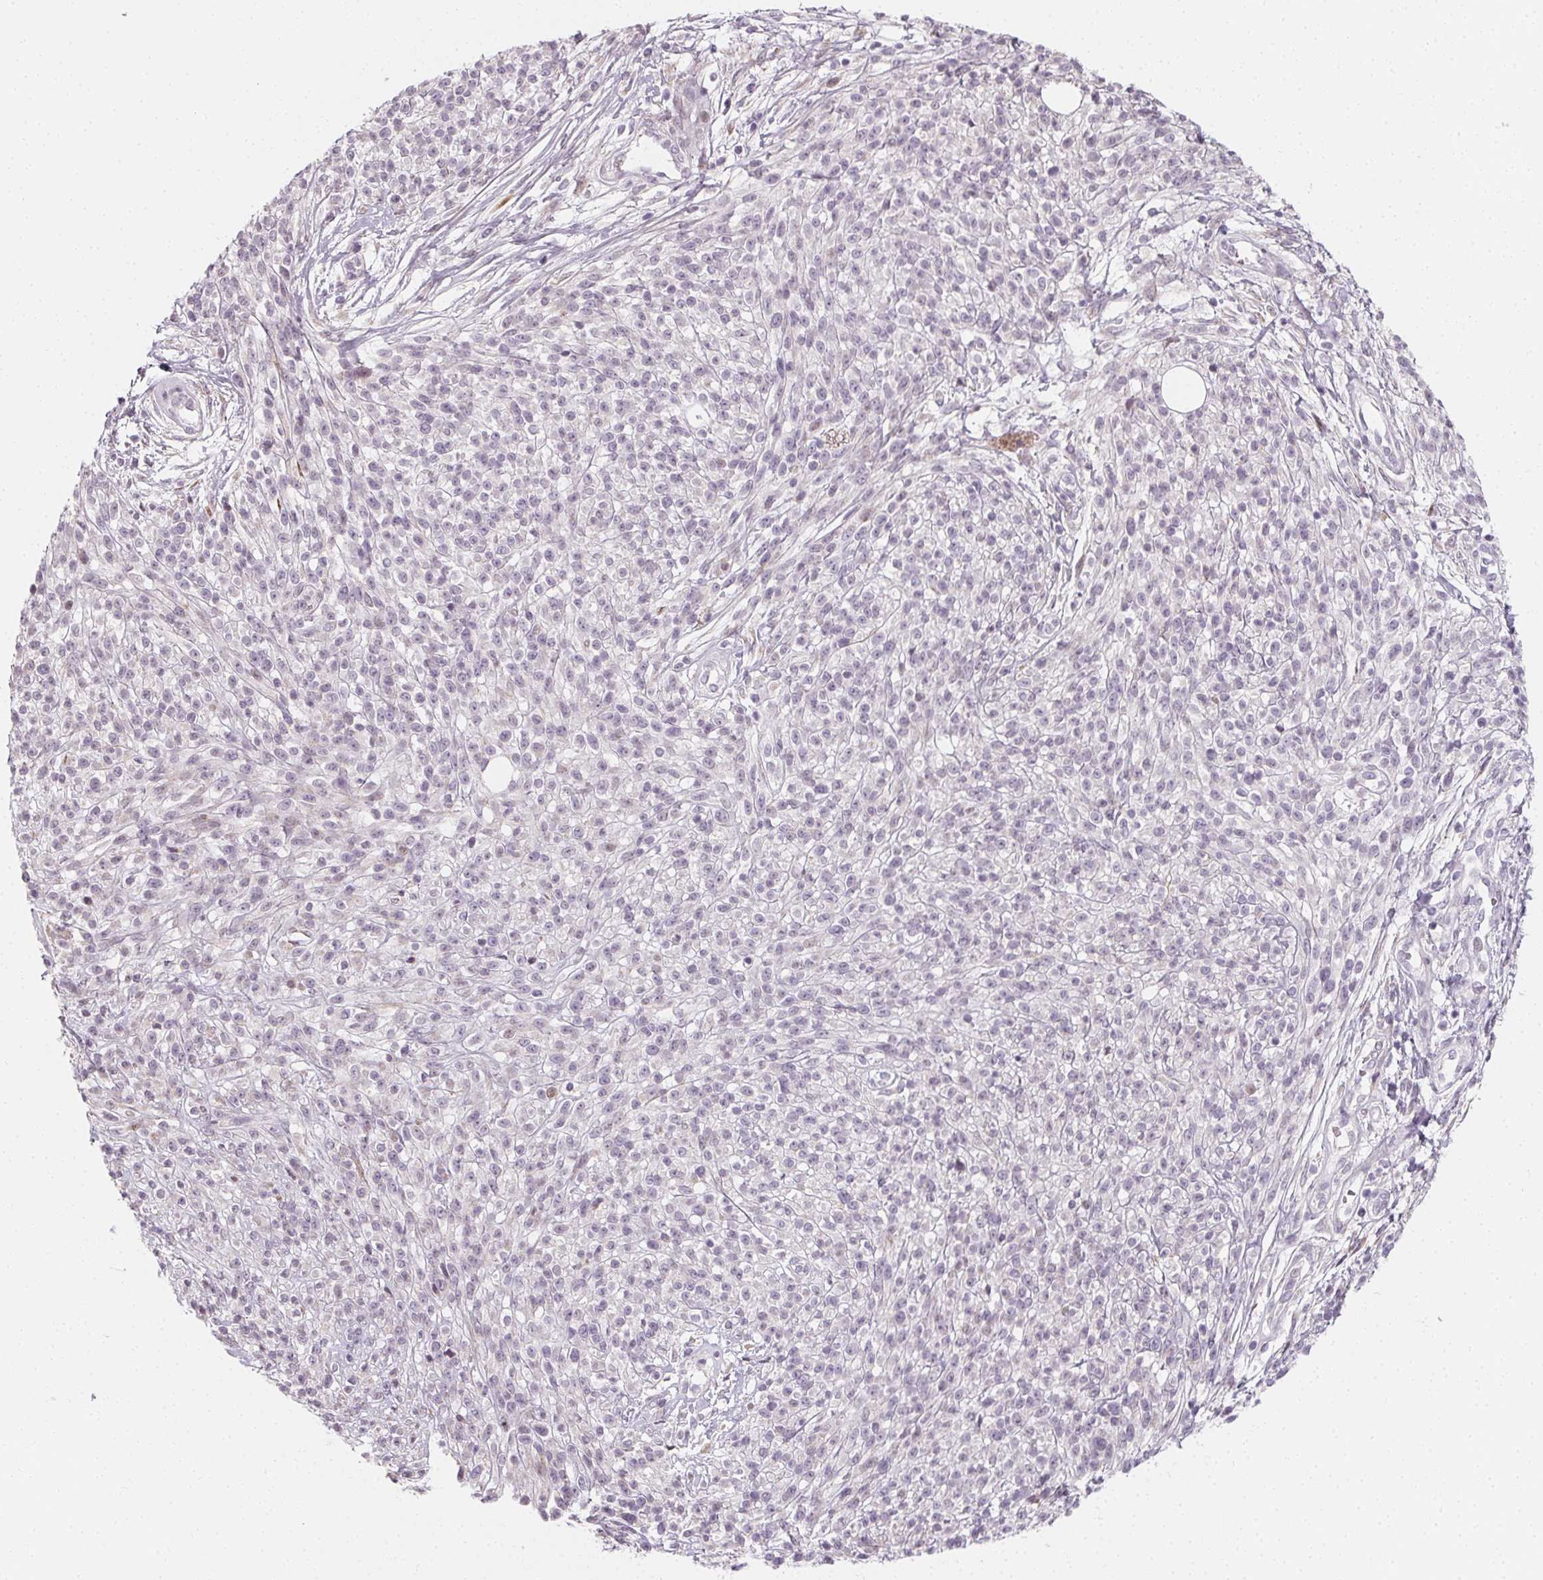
{"staining": {"intensity": "negative", "quantity": "none", "location": "none"}, "tissue": "melanoma", "cell_type": "Tumor cells", "image_type": "cancer", "snomed": [{"axis": "morphology", "description": "Malignant melanoma, NOS"}, {"axis": "topography", "description": "Skin"}, {"axis": "topography", "description": "Skin of trunk"}], "caption": "Immunohistochemical staining of human malignant melanoma demonstrates no significant staining in tumor cells.", "gene": "CCDC96", "patient": {"sex": "male", "age": 74}}